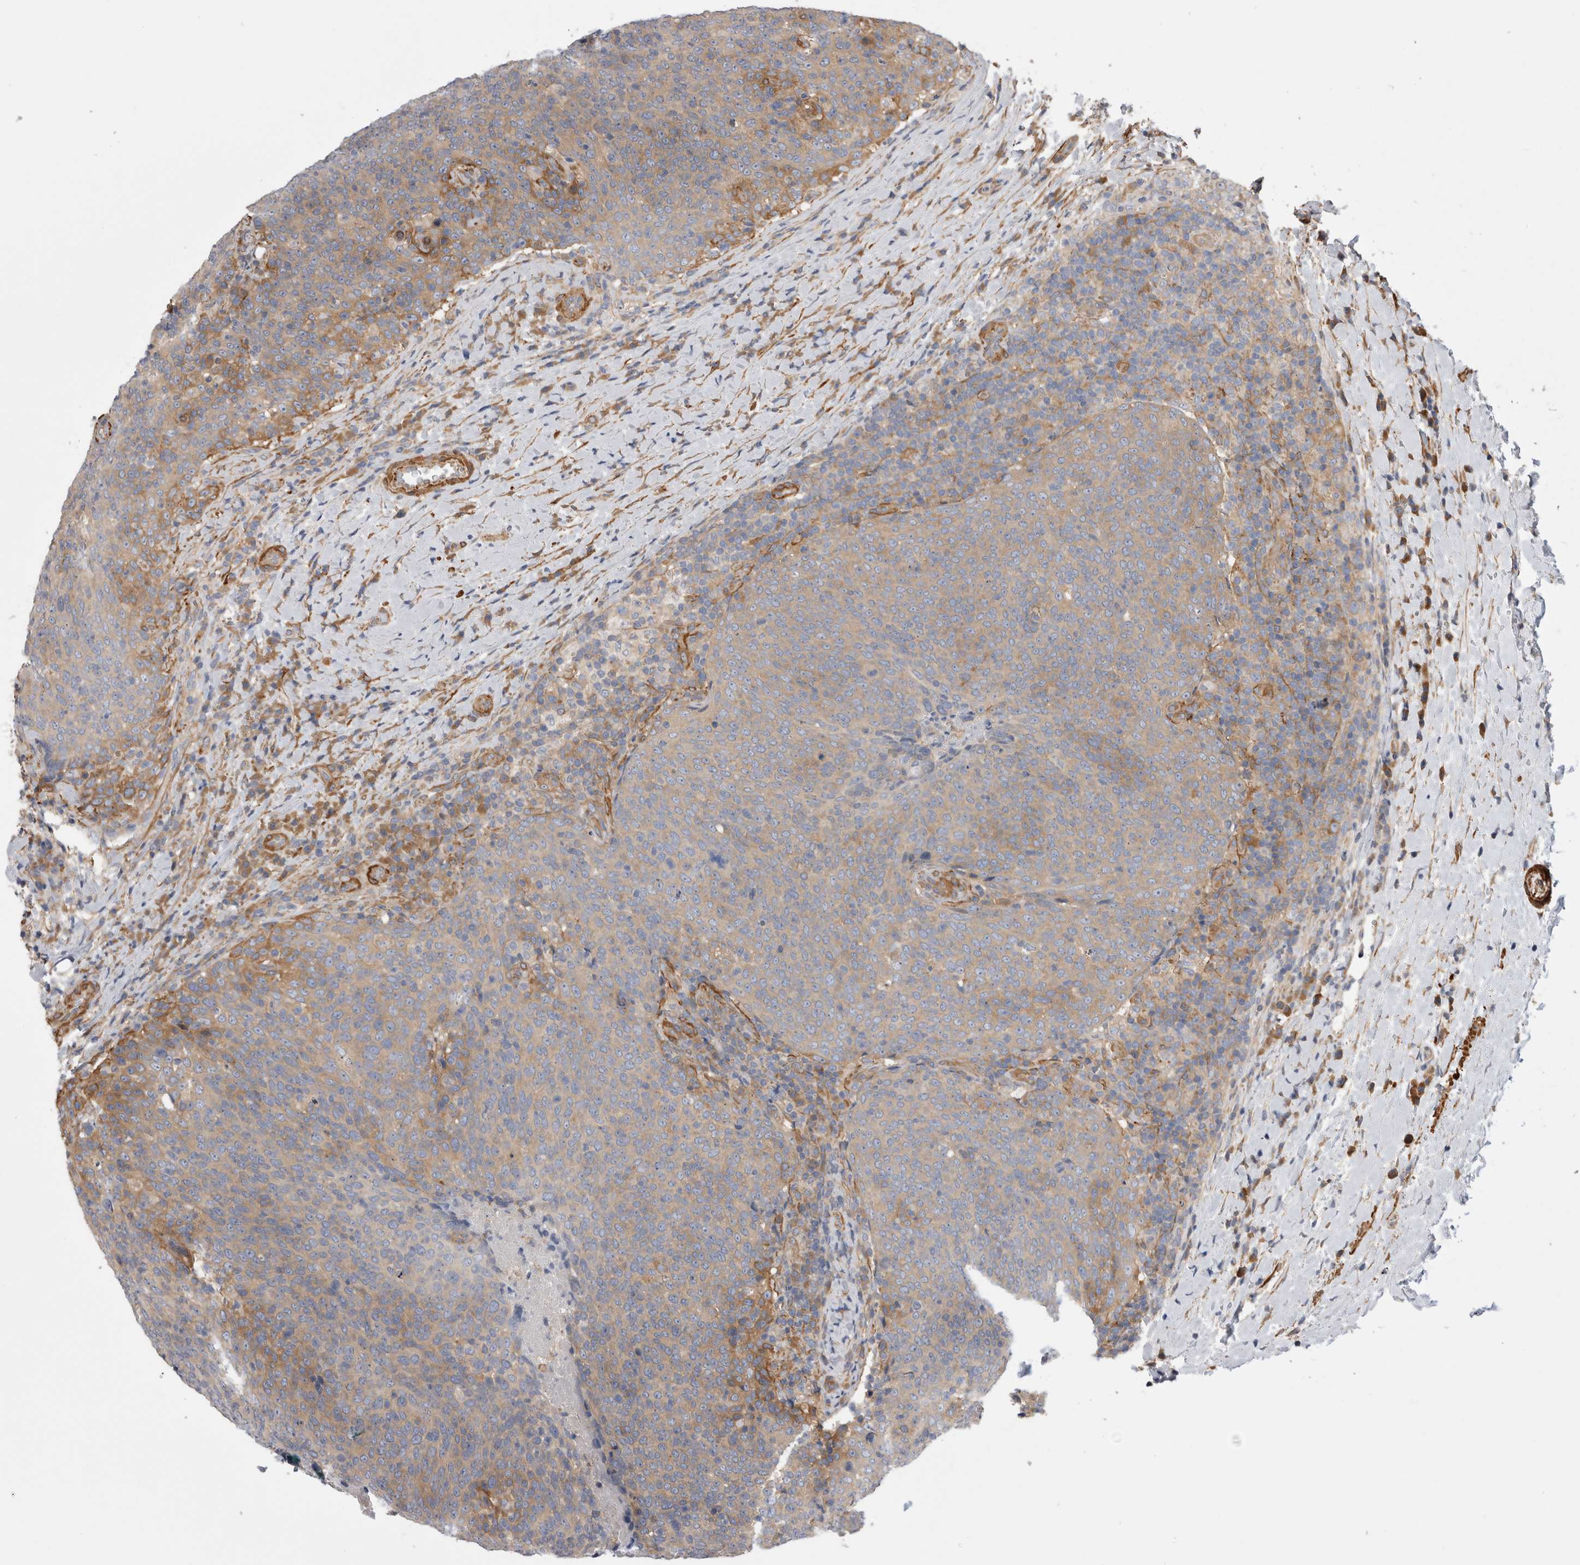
{"staining": {"intensity": "moderate", "quantity": "<25%", "location": "cytoplasmic/membranous"}, "tissue": "head and neck cancer", "cell_type": "Tumor cells", "image_type": "cancer", "snomed": [{"axis": "morphology", "description": "Squamous cell carcinoma, NOS"}, {"axis": "morphology", "description": "Squamous cell carcinoma, metastatic, NOS"}, {"axis": "topography", "description": "Lymph node"}, {"axis": "topography", "description": "Head-Neck"}], "caption": "Immunohistochemistry (IHC) (DAB) staining of head and neck metastatic squamous cell carcinoma reveals moderate cytoplasmic/membranous protein expression in about <25% of tumor cells. The protein of interest is shown in brown color, while the nuclei are stained blue.", "gene": "EPRS1", "patient": {"sex": "male", "age": 62}}